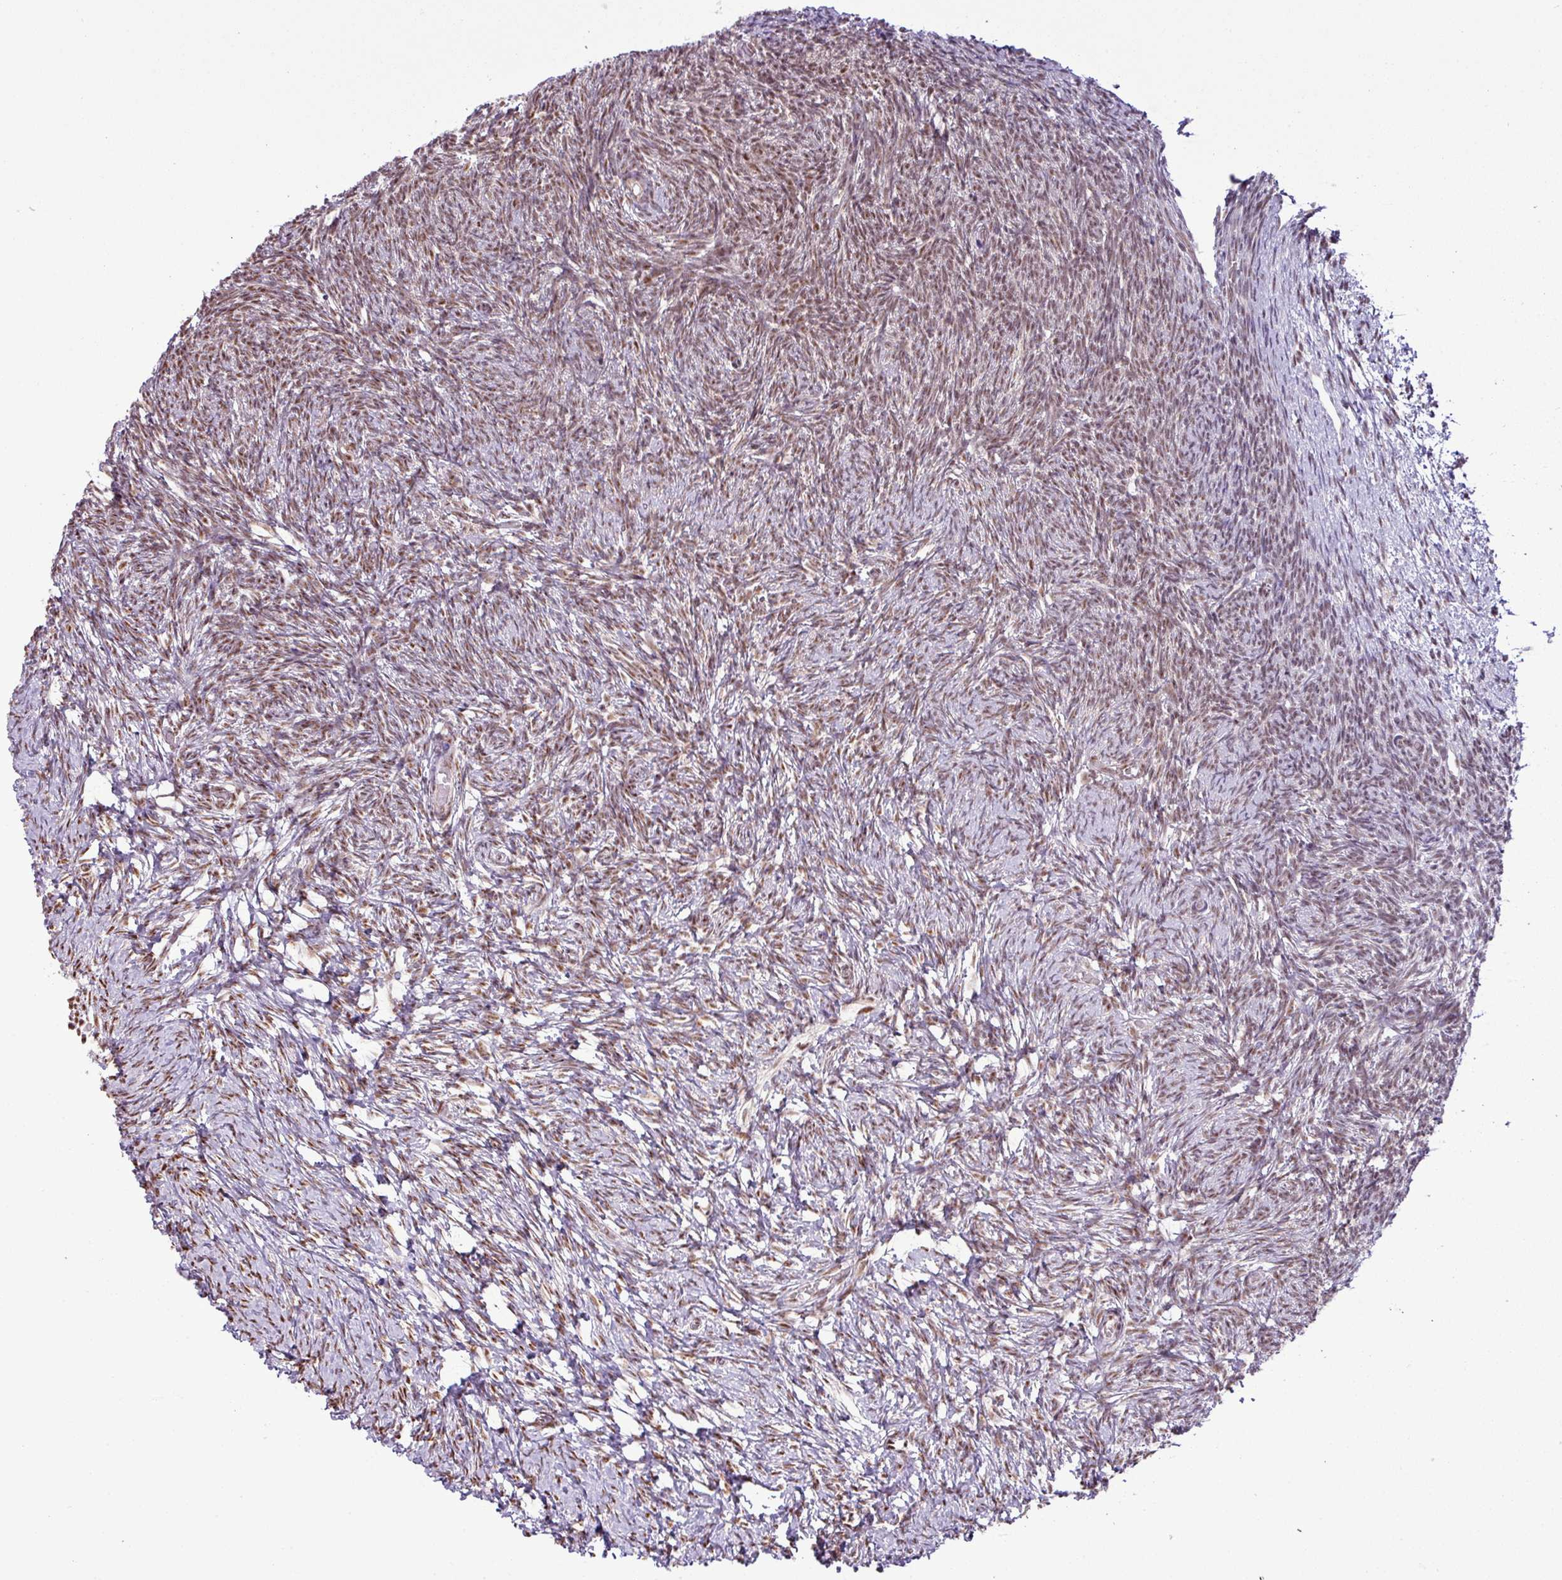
{"staining": {"intensity": "moderate", "quantity": ">75%", "location": "nuclear"}, "tissue": "ovary", "cell_type": "Ovarian stroma cells", "image_type": "normal", "snomed": [{"axis": "morphology", "description": "Normal tissue, NOS"}, {"axis": "topography", "description": "Ovary"}], "caption": "Immunohistochemical staining of benign ovary demonstrates medium levels of moderate nuclear expression in about >75% of ovarian stroma cells.", "gene": "ZNF217", "patient": {"sex": "female", "age": 39}}